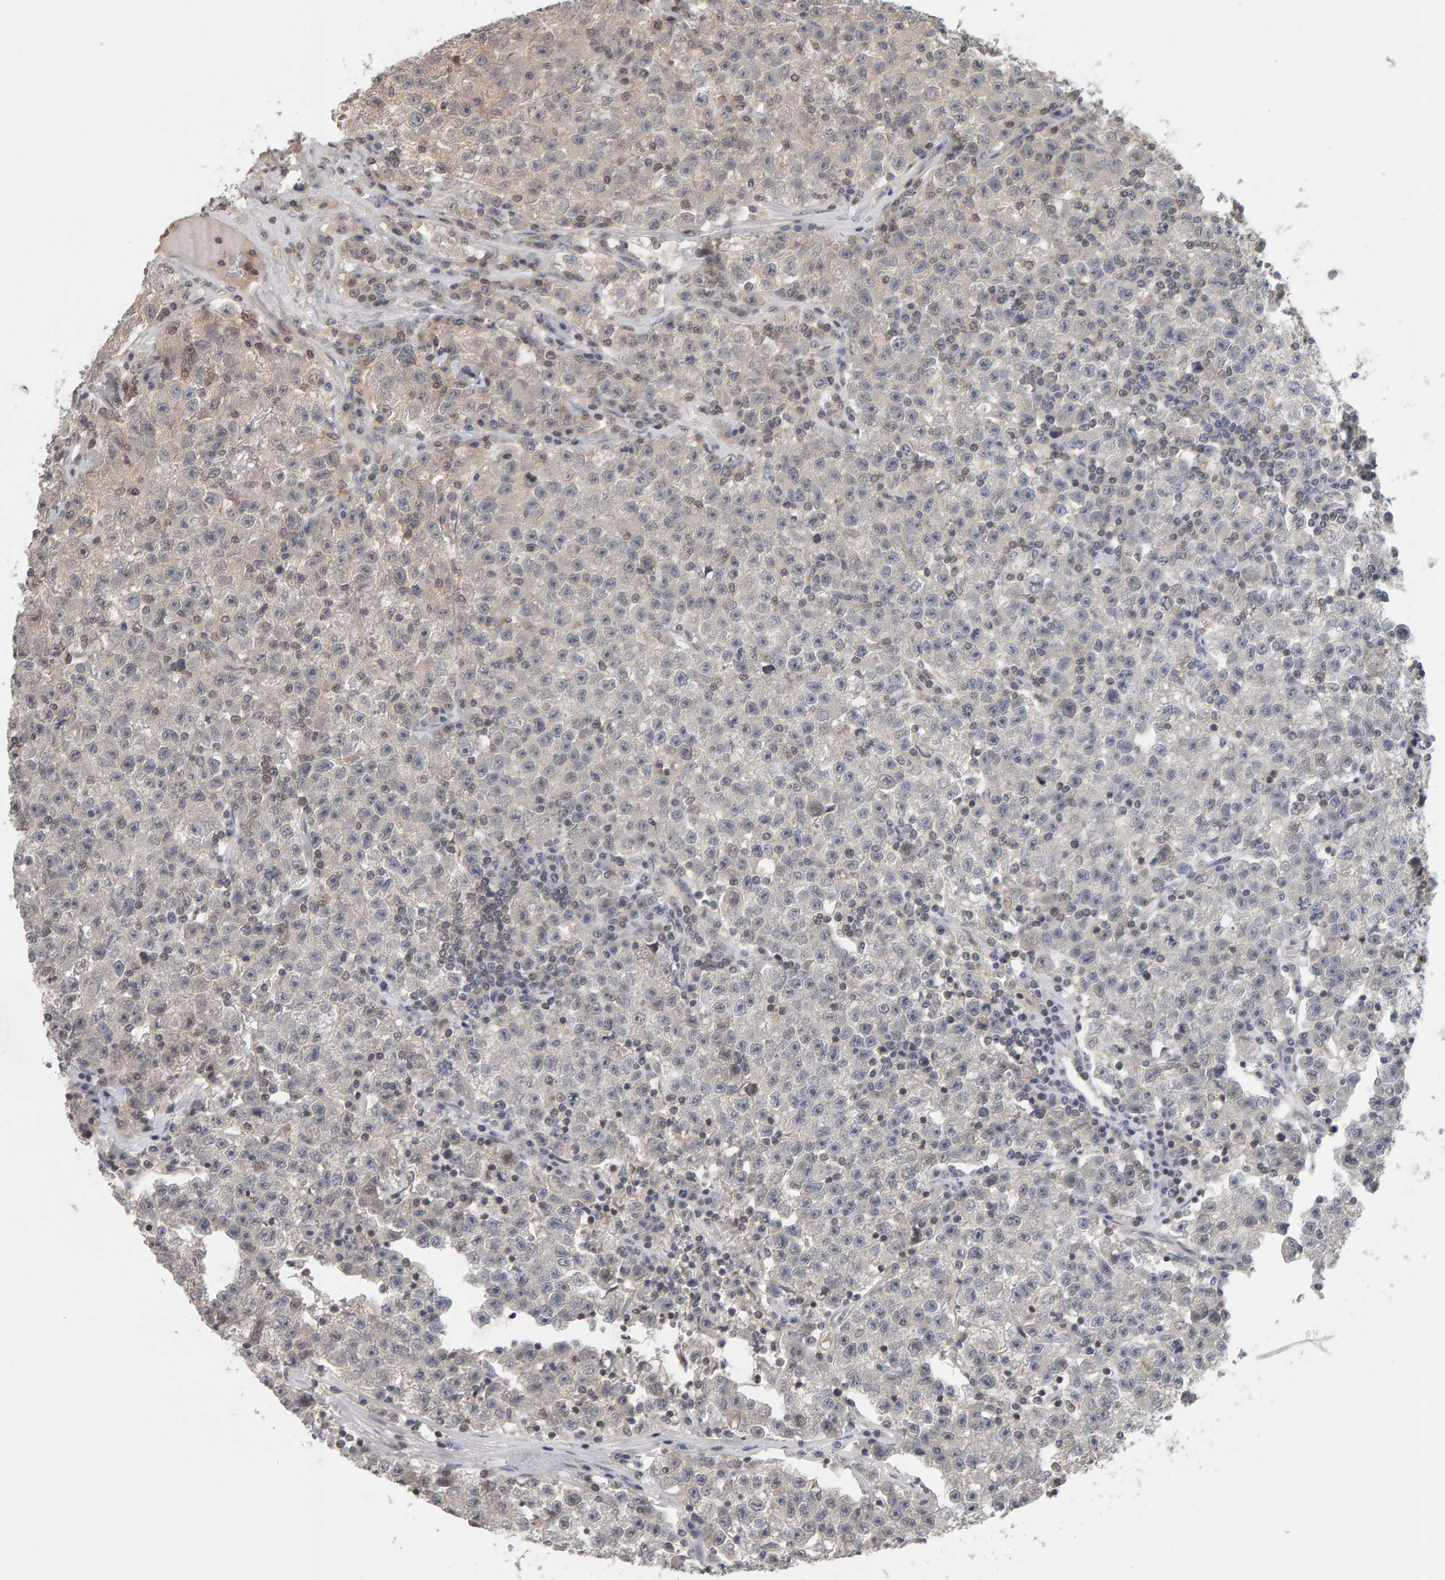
{"staining": {"intensity": "negative", "quantity": "none", "location": "none"}, "tissue": "testis cancer", "cell_type": "Tumor cells", "image_type": "cancer", "snomed": [{"axis": "morphology", "description": "Seminoma, NOS"}, {"axis": "topography", "description": "Testis"}], "caption": "A photomicrograph of testis seminoma stained for a protein reveals no brown staining in tumor cells.", "gene": "TEFM", "patient": {"sex": "male", "age": 22}}